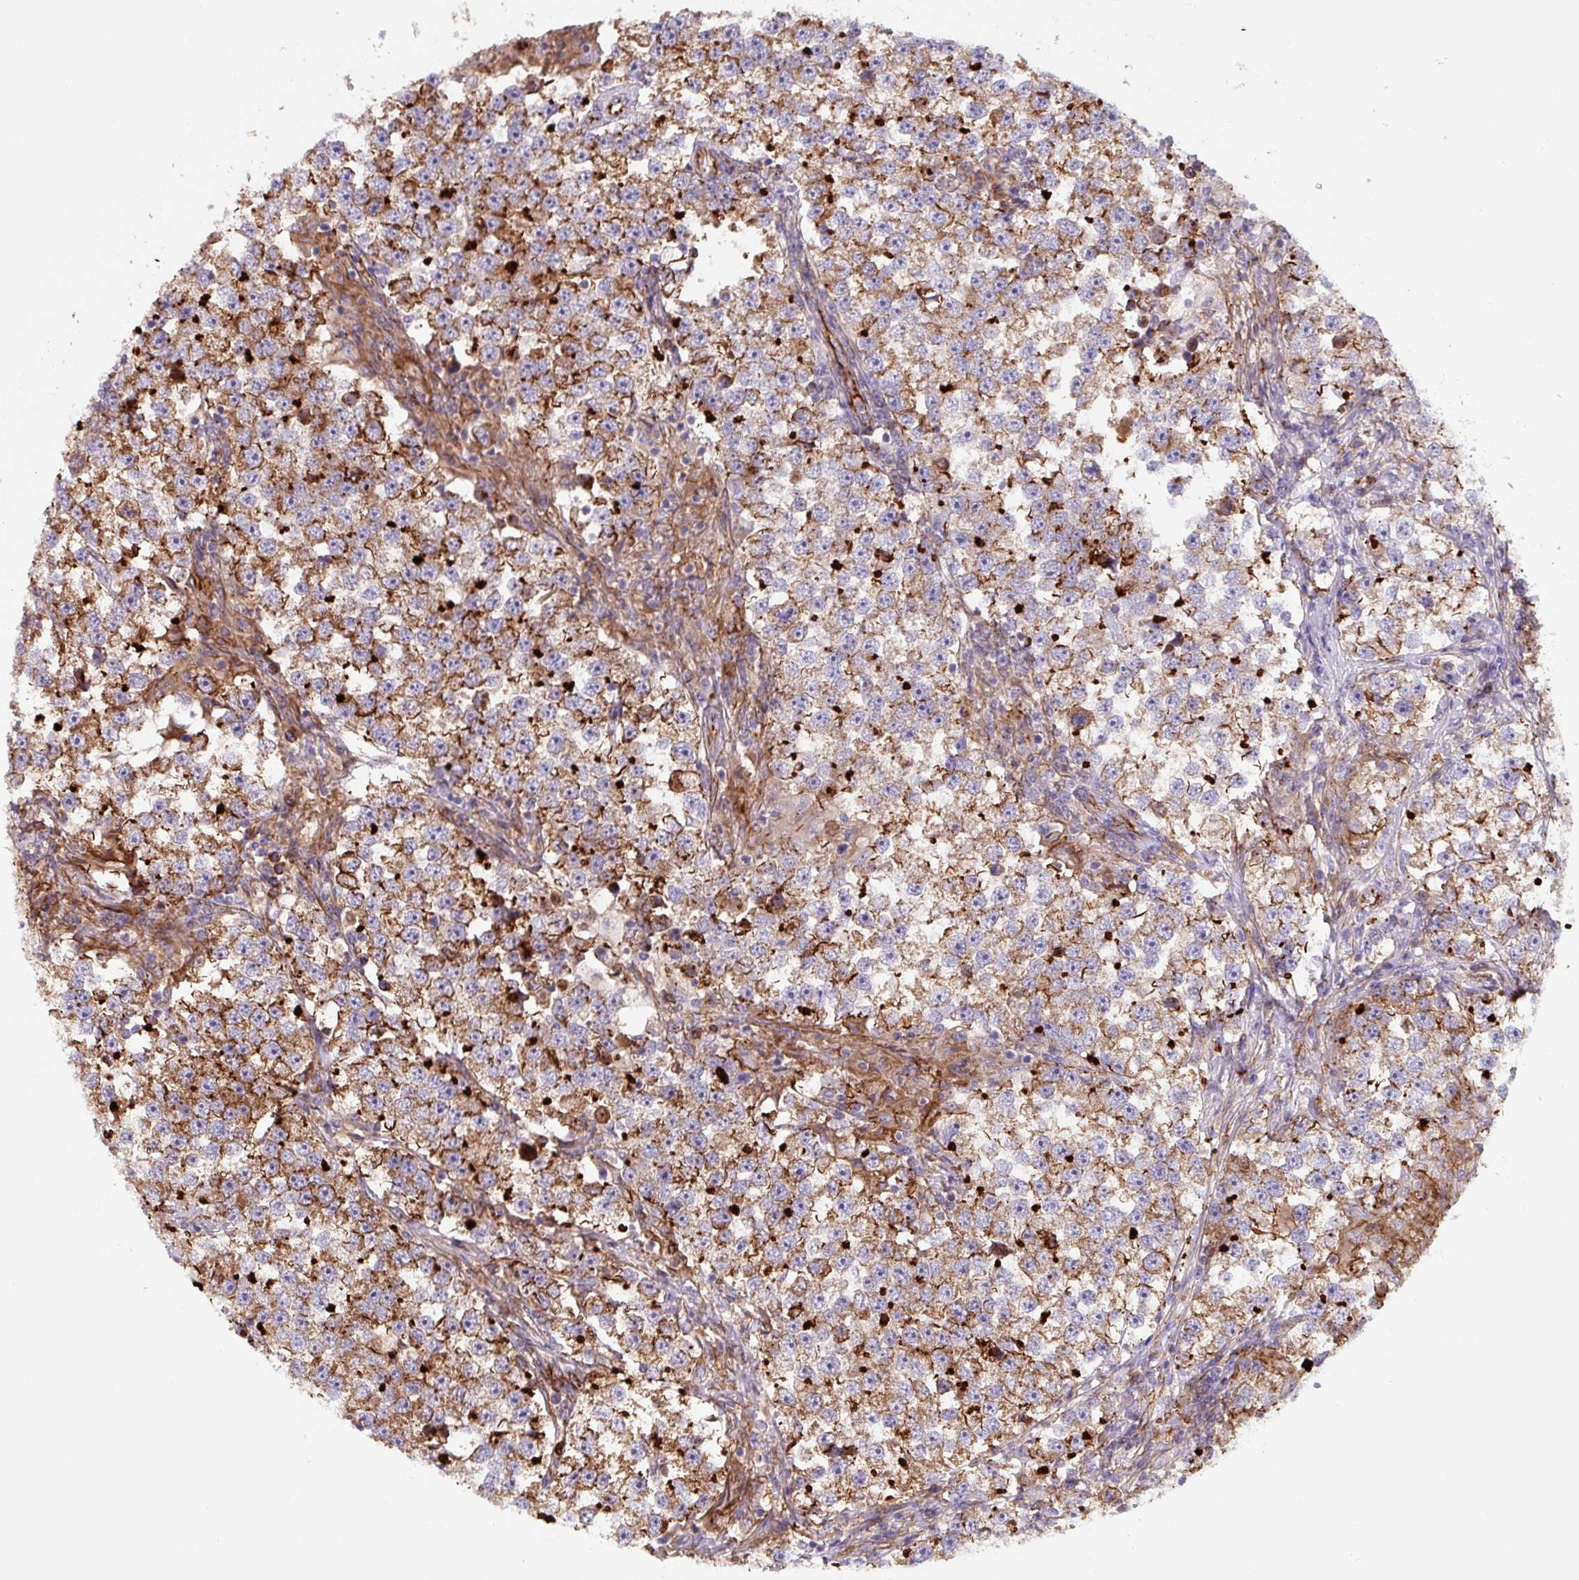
{"staining": {"intensity": "moderate", "quantity": ">75%", "location": "cytoplasmic/membranous"}, "tissue": "testis cancer", "cell_type": "Tumor cells", "image_type": "cancer", "snomed": [{"axis": "morphology", "description": "Seminoma, NOS"}, {"axis": "topography", "description": "Testis"}], "caption": "Testis seminoma stained for a protein demonstrates moderate cytoplasmic/membranous positivity in tumor cells.", "gene": "DHFR2", "patient": {"sex": "male", "age": 46}}